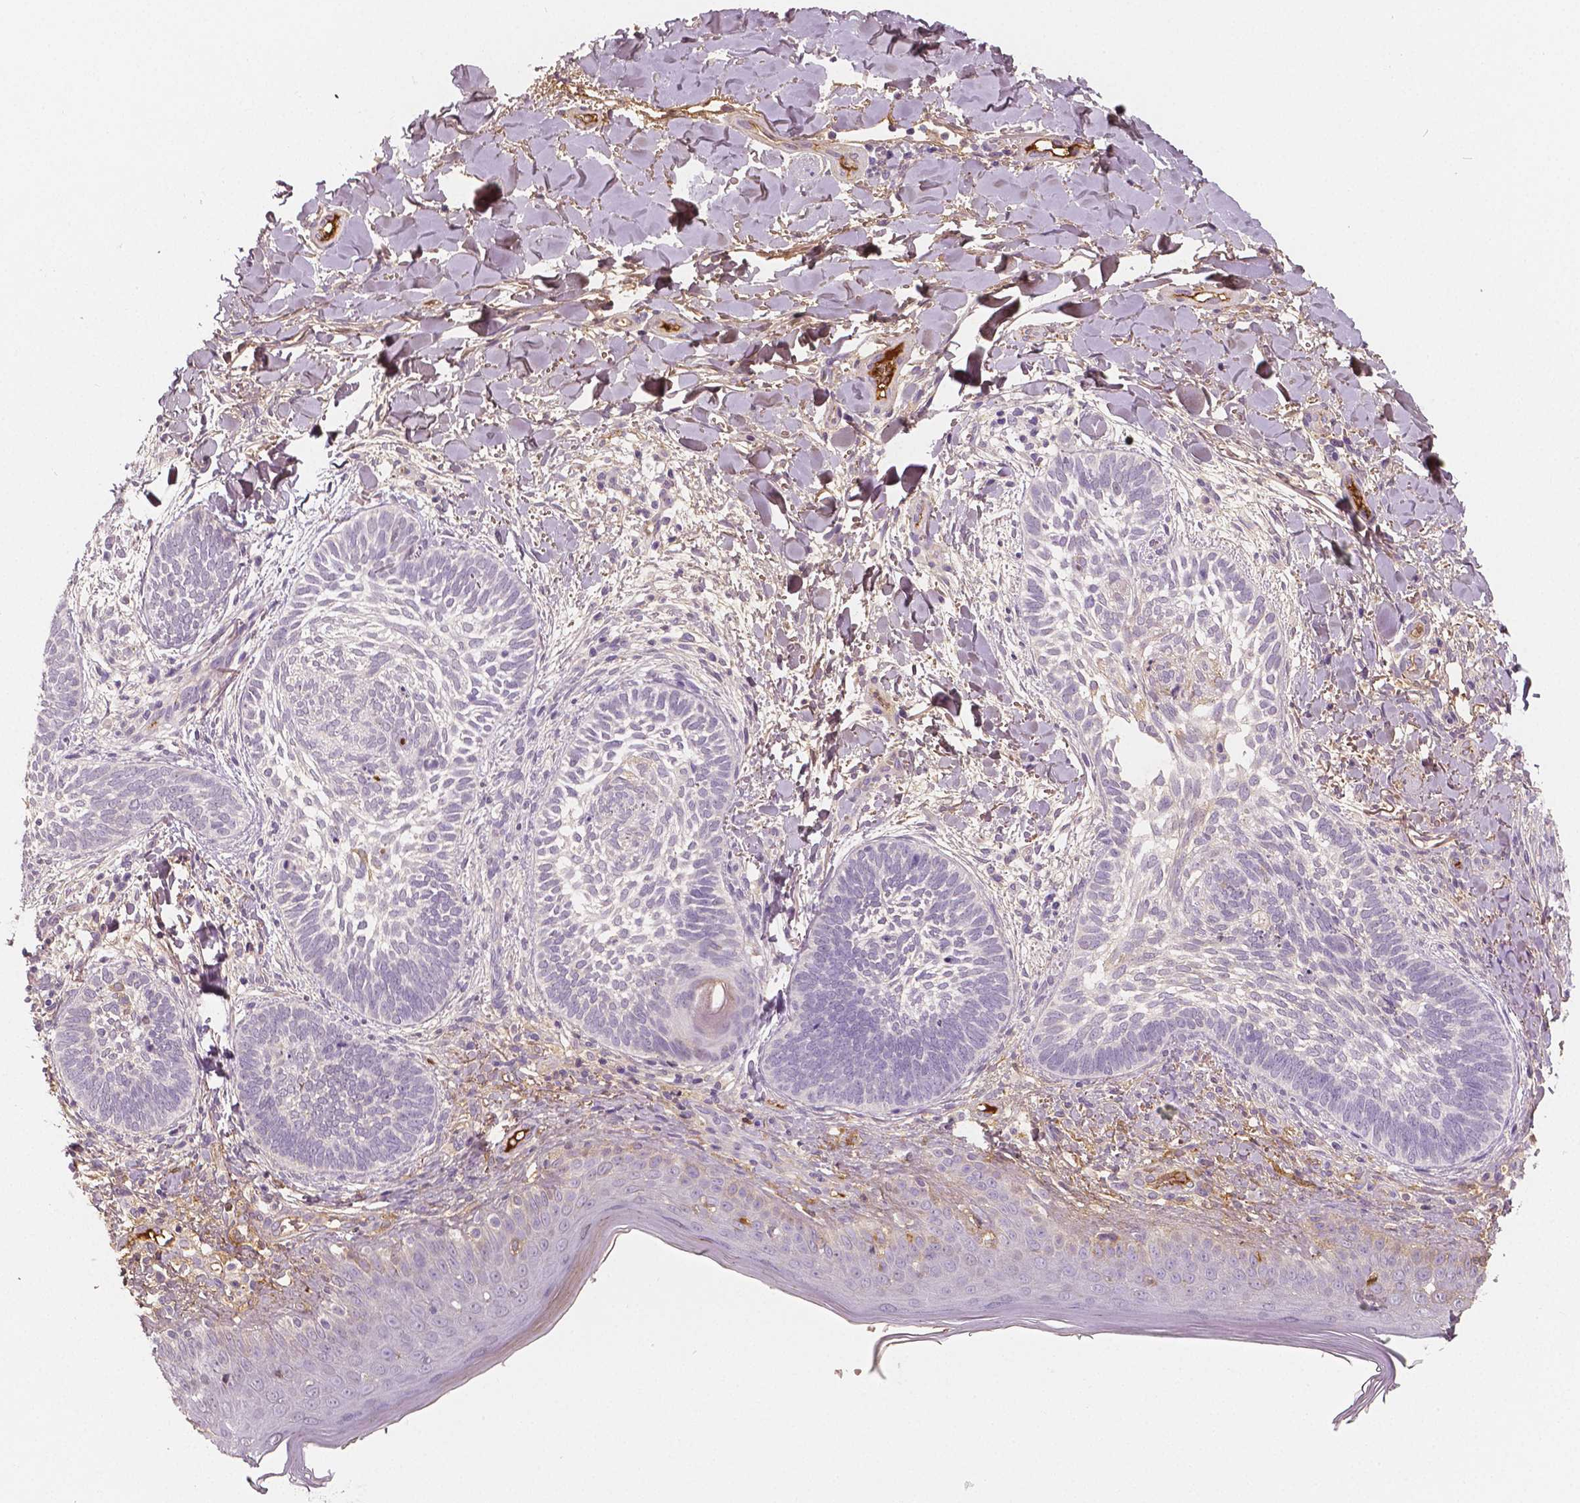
{"staining": {"intensity": "moderate", "quantity": "<25%", "location": "cytoplasmic/membranous"}, "tissue": "skin cancer", "cell_type": "Tumor cells", "image_type": "cancer", "snomed": [{"axis": "morphology", "description": "Normal tissue, NOS"}, {"axis": "morphology", "description": "Basal cell carcinoma"}, {"axis": "topography", "description": "Skin"}], "caption": "Moderate cytoplasmic/membranous staining for a protein is present in approximately <25% of tumor cells of basal cell carcinoma (skin) using IHC.", "gene": "APOA4", "patient": {"sex": "male", "age": 46}}